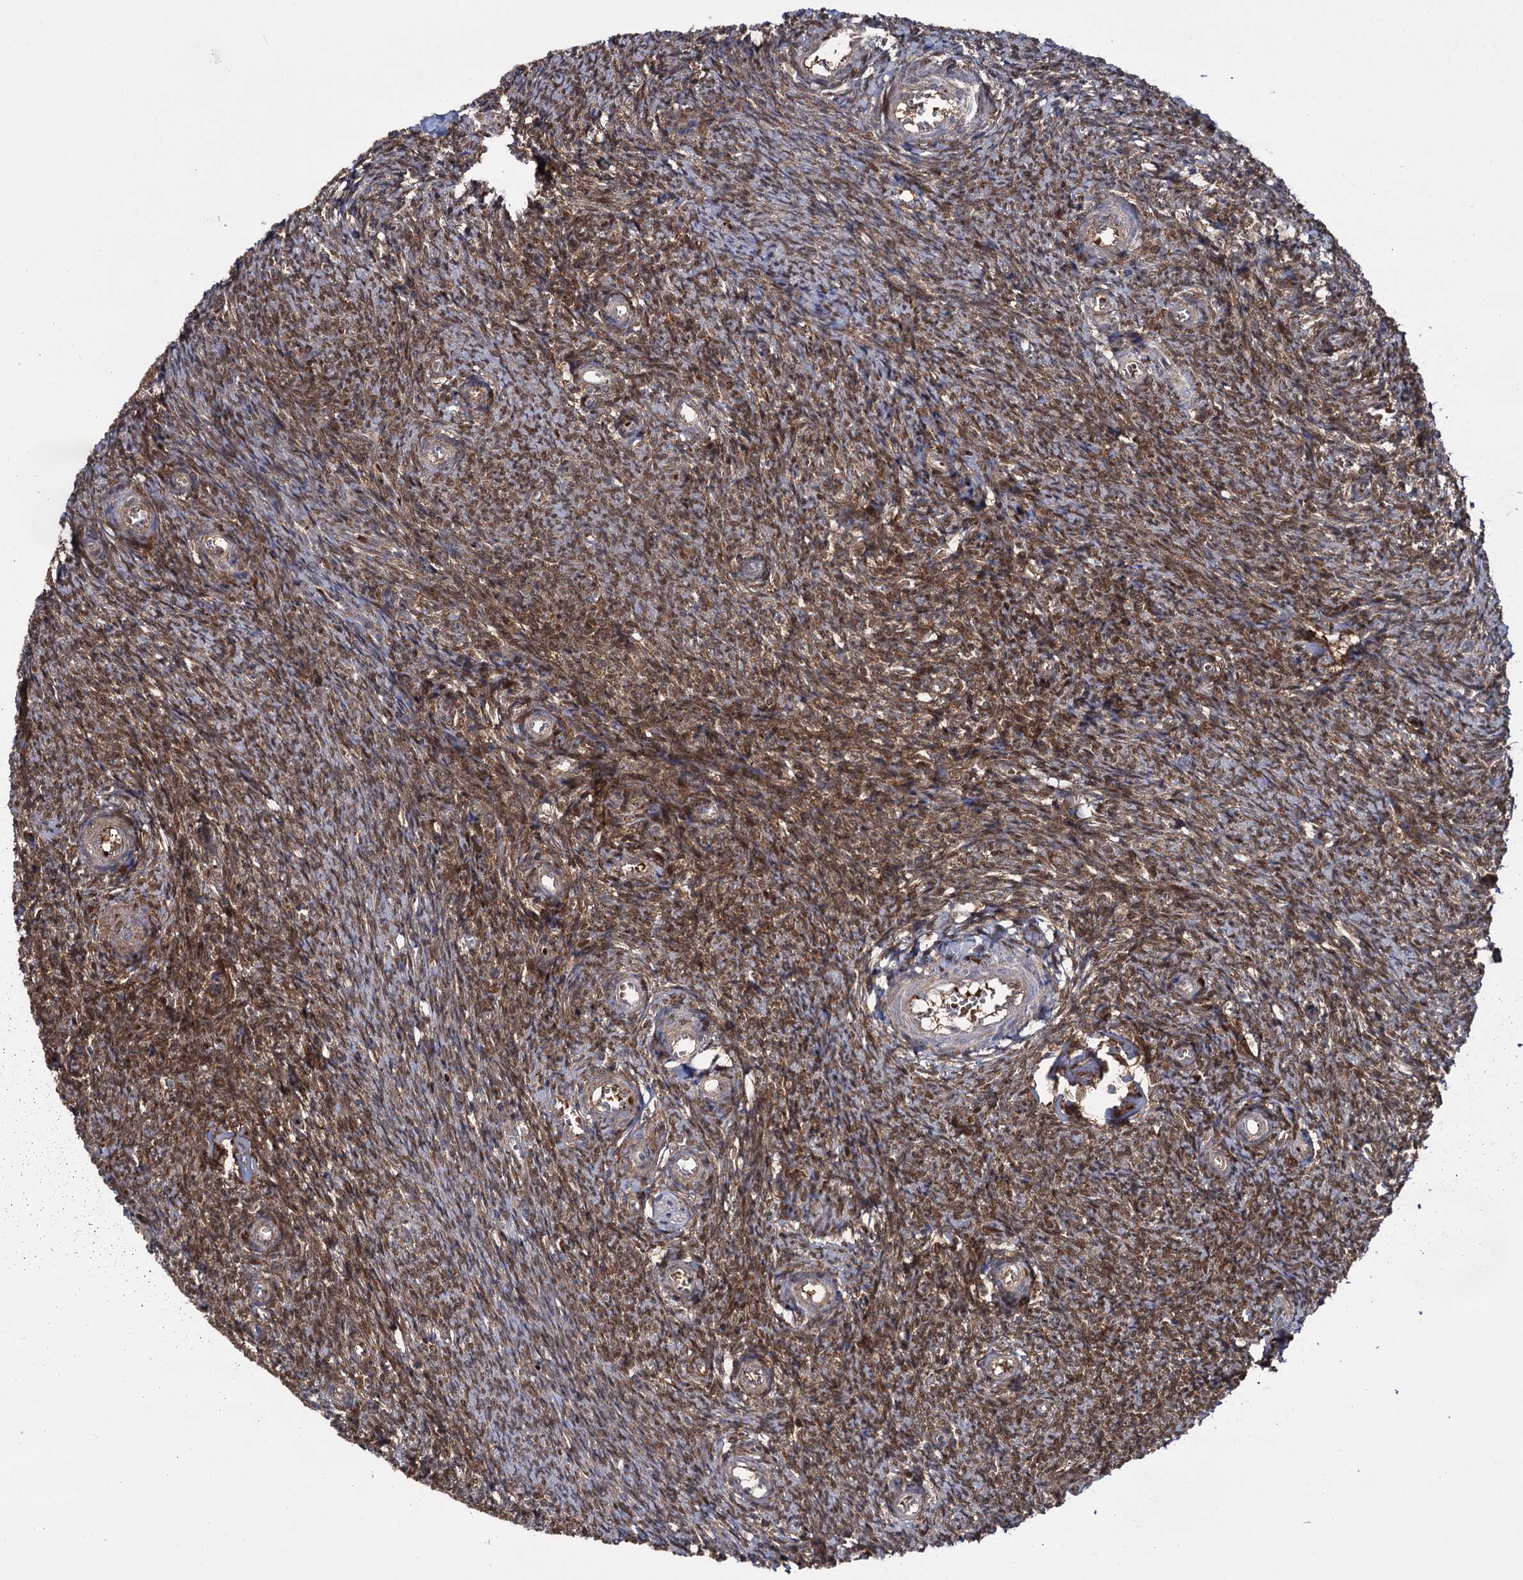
{"staining": {"intensity": "moderate", "quantity": "25%-75%", "location": "cytoplasmic/membranous,nuclear"}, "tissue": "ovary", "cell_type": "Ovarian stroma cells", "image_type": "normal", "snomed": [{"axis": "morphology", "description": "Normal tissue, NOS"}, {"axis": "topography", "description": "Ovary"}], "caption": "Ovary was stained to show a protein in brown. There is medium levels of moderate cytoplasmic/membranous,nuclear positivity in approximately 25%-75% of ovarian stroma cells. Nuclei are stained in blue.", "gene": "GLO1", "patient": {"sex": "female", "age": 44}}